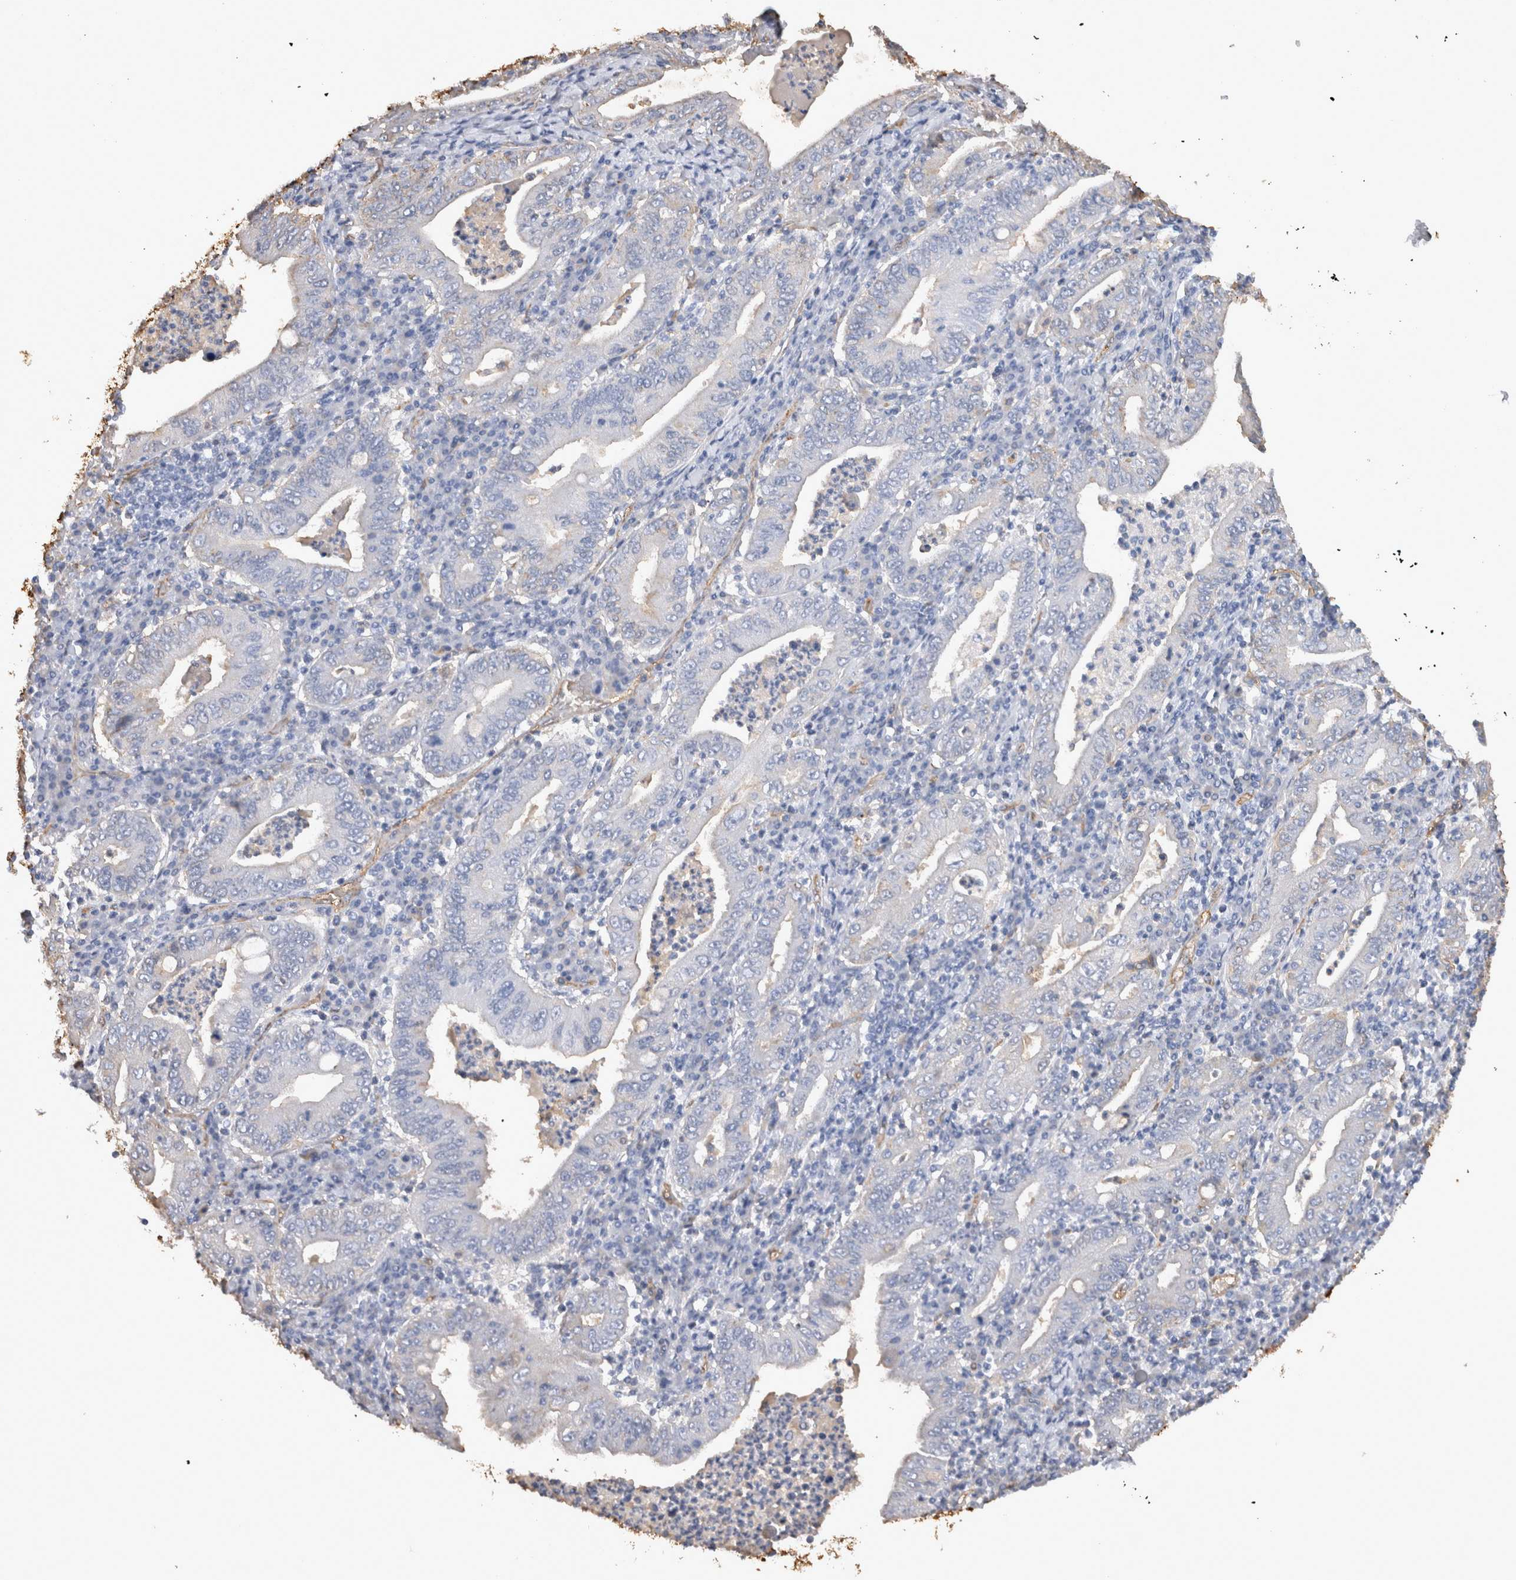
{"staining": {"intensity": "negative", "quantity": "none", "location": "none"}, "tissue": "stomach cancer", "cell_type": "Tumor cells", "image_type": "cancer", "snomed": [{"axis": "morphology", "description": "Normal tissue, NOS"}, {"axis": "morphology", "description": "Adenocarcinoma, NOS"}, {"axis": "topography", "description": "Esophagus"}, {"axis": "topography", "description": "Stomach, upper"}, {"axis": "topography", "description": "Peripheral nerve tissue"}], "caption": "Protein analysis of stomach cancer exhibits no significant expression in tumor cells. (Brightfield microscopy of DAB immunohistochemistry (IHC) at high magnification).", "gene": "IL17RC", "patient": {"sex": "male", "age": 62}}